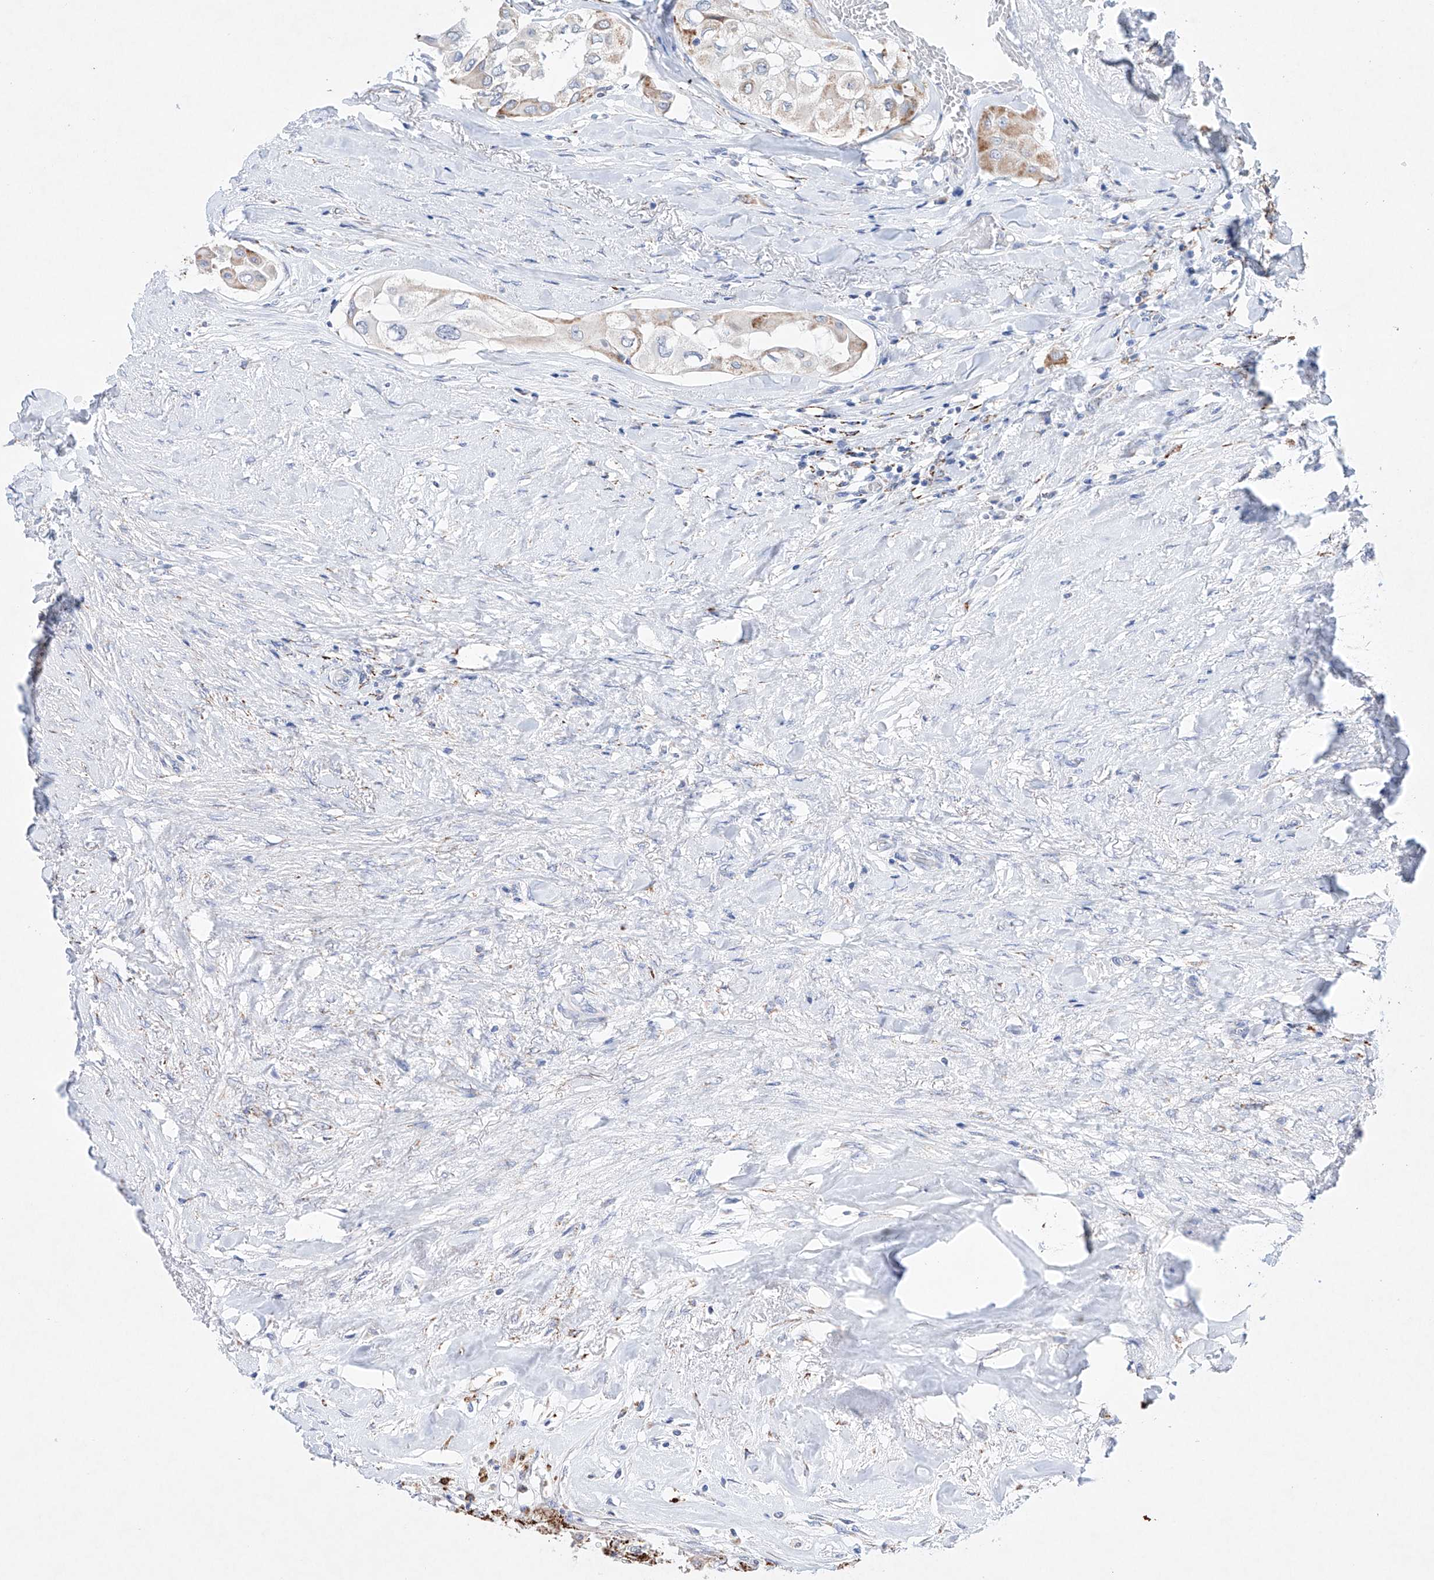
{"staining": {"intensity": "moderate", "quantity": "25%-75%", "location": "cytoplasmic/membranous"}, "tissue": "thyroid cancer", "cell_type": "Tumor cells", "image_type": "cancer", "snomed": [{"axis": "morphology", "description": "Papillary adenocarcinoma, NOS"}, {"axis": "topography", "description": "Thyroid gland"}], "caption": "A brown stain highlights moderate cytoplasmic/membranous staining of a protein in thyroid cancer (papillary adenocarcinoma) tumor cells.", "gene": "NRROS", "patient": {"sex": "female", "age": 59}}